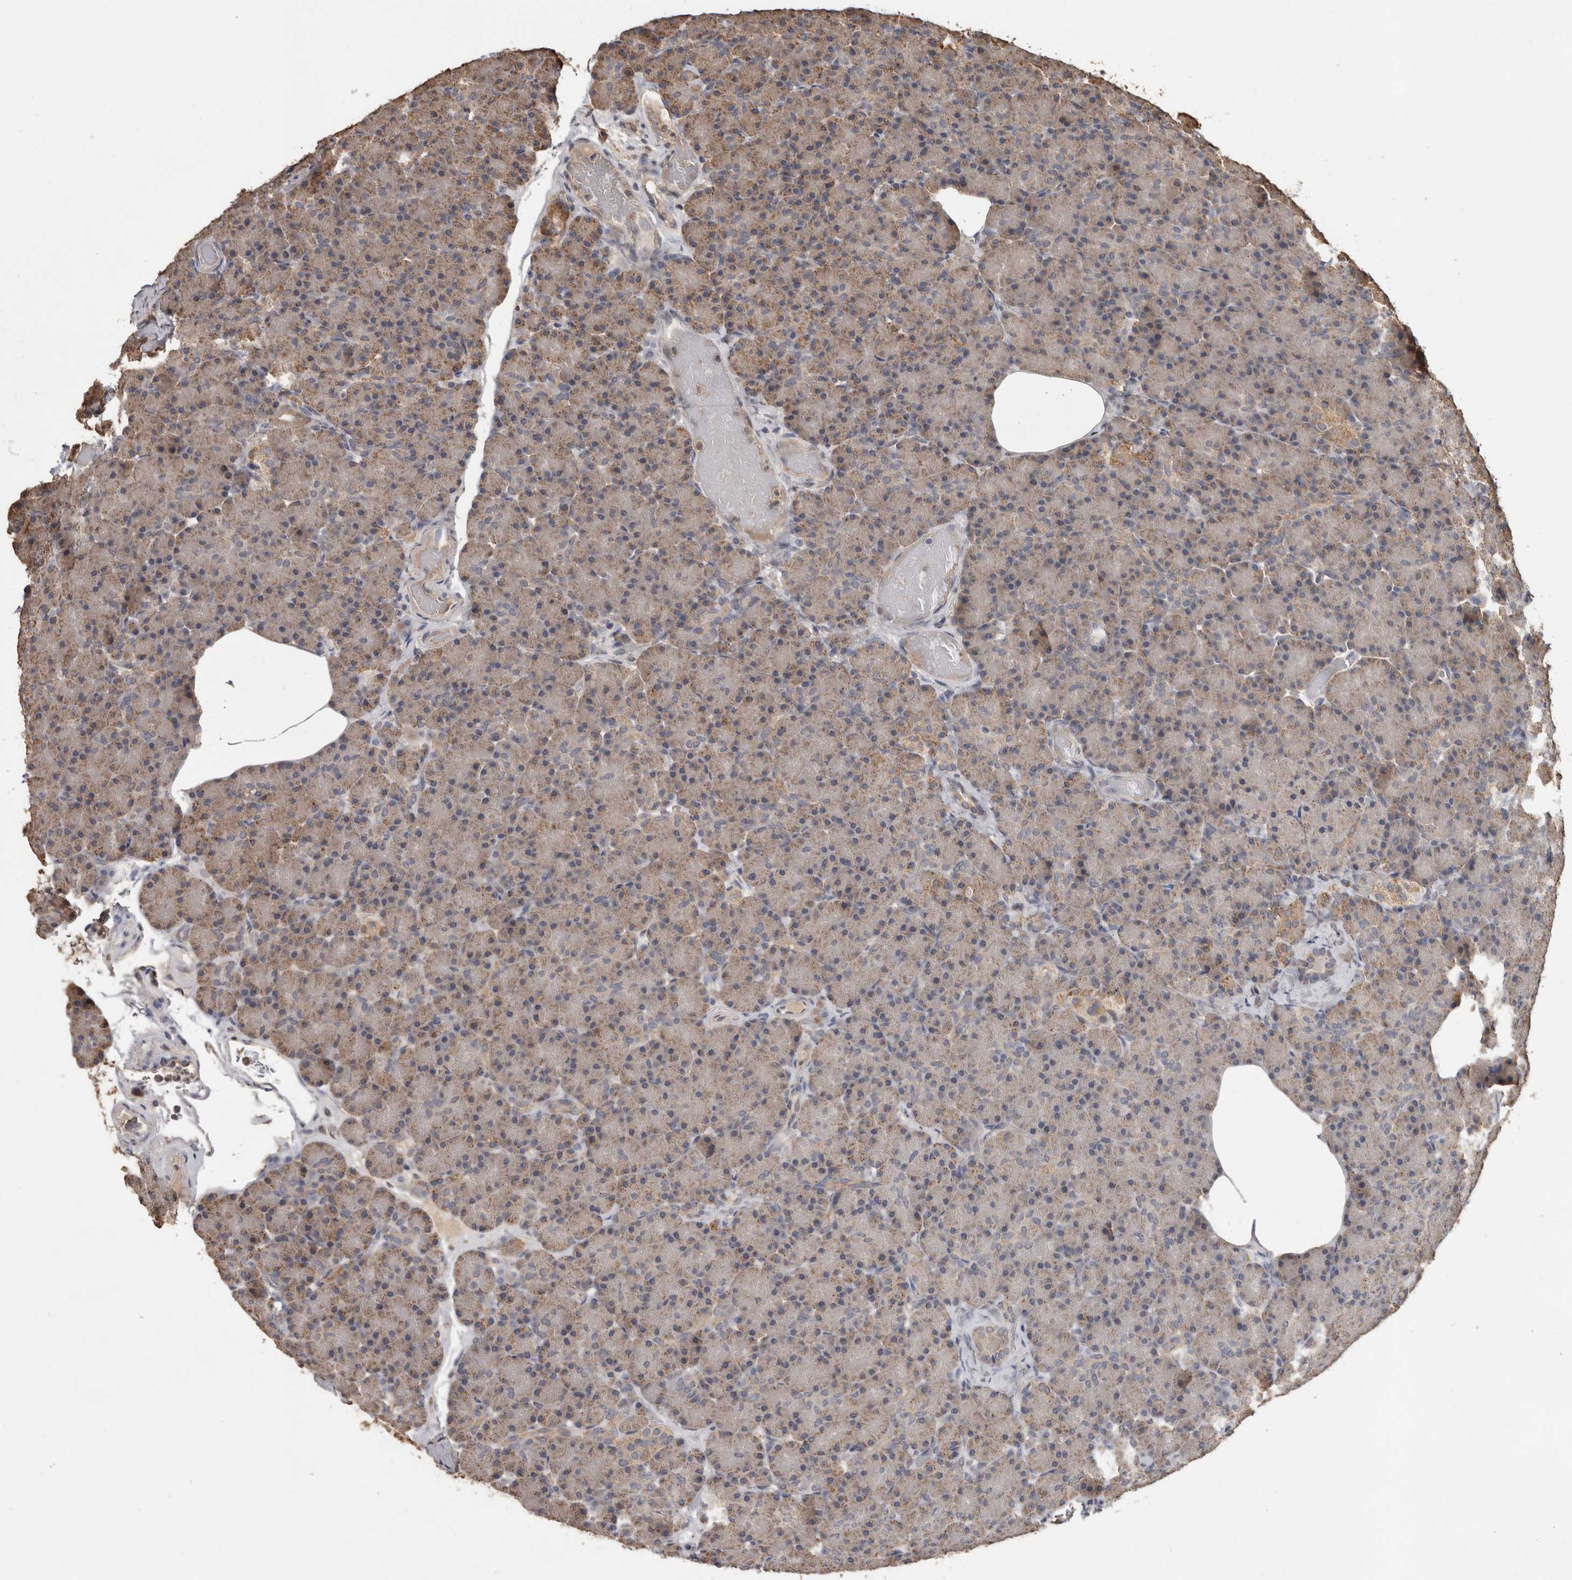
{"staining": {"intensity": "moderate", "quantity": "25%-75%", "location": "cytoplasmic/membranous"}, "tissue": "pancreas", "cell_type": "Exocrine glandular cells", "image_type": "normal", "snomed": [{"axis": "morphology", "description": "Normal tissue, NOS"}, {"axis": "topography", "description": "Pancreas"}], "caption": "Immunohistochemistry (IHC) of benign human pancreas reveals medium levels of moderate cytoplasmic/membranous expression in approximately 25%-75% of exocrine glandular cells.", "gene": "MTF1", "patient": {"sex": "female", "age": 43}}